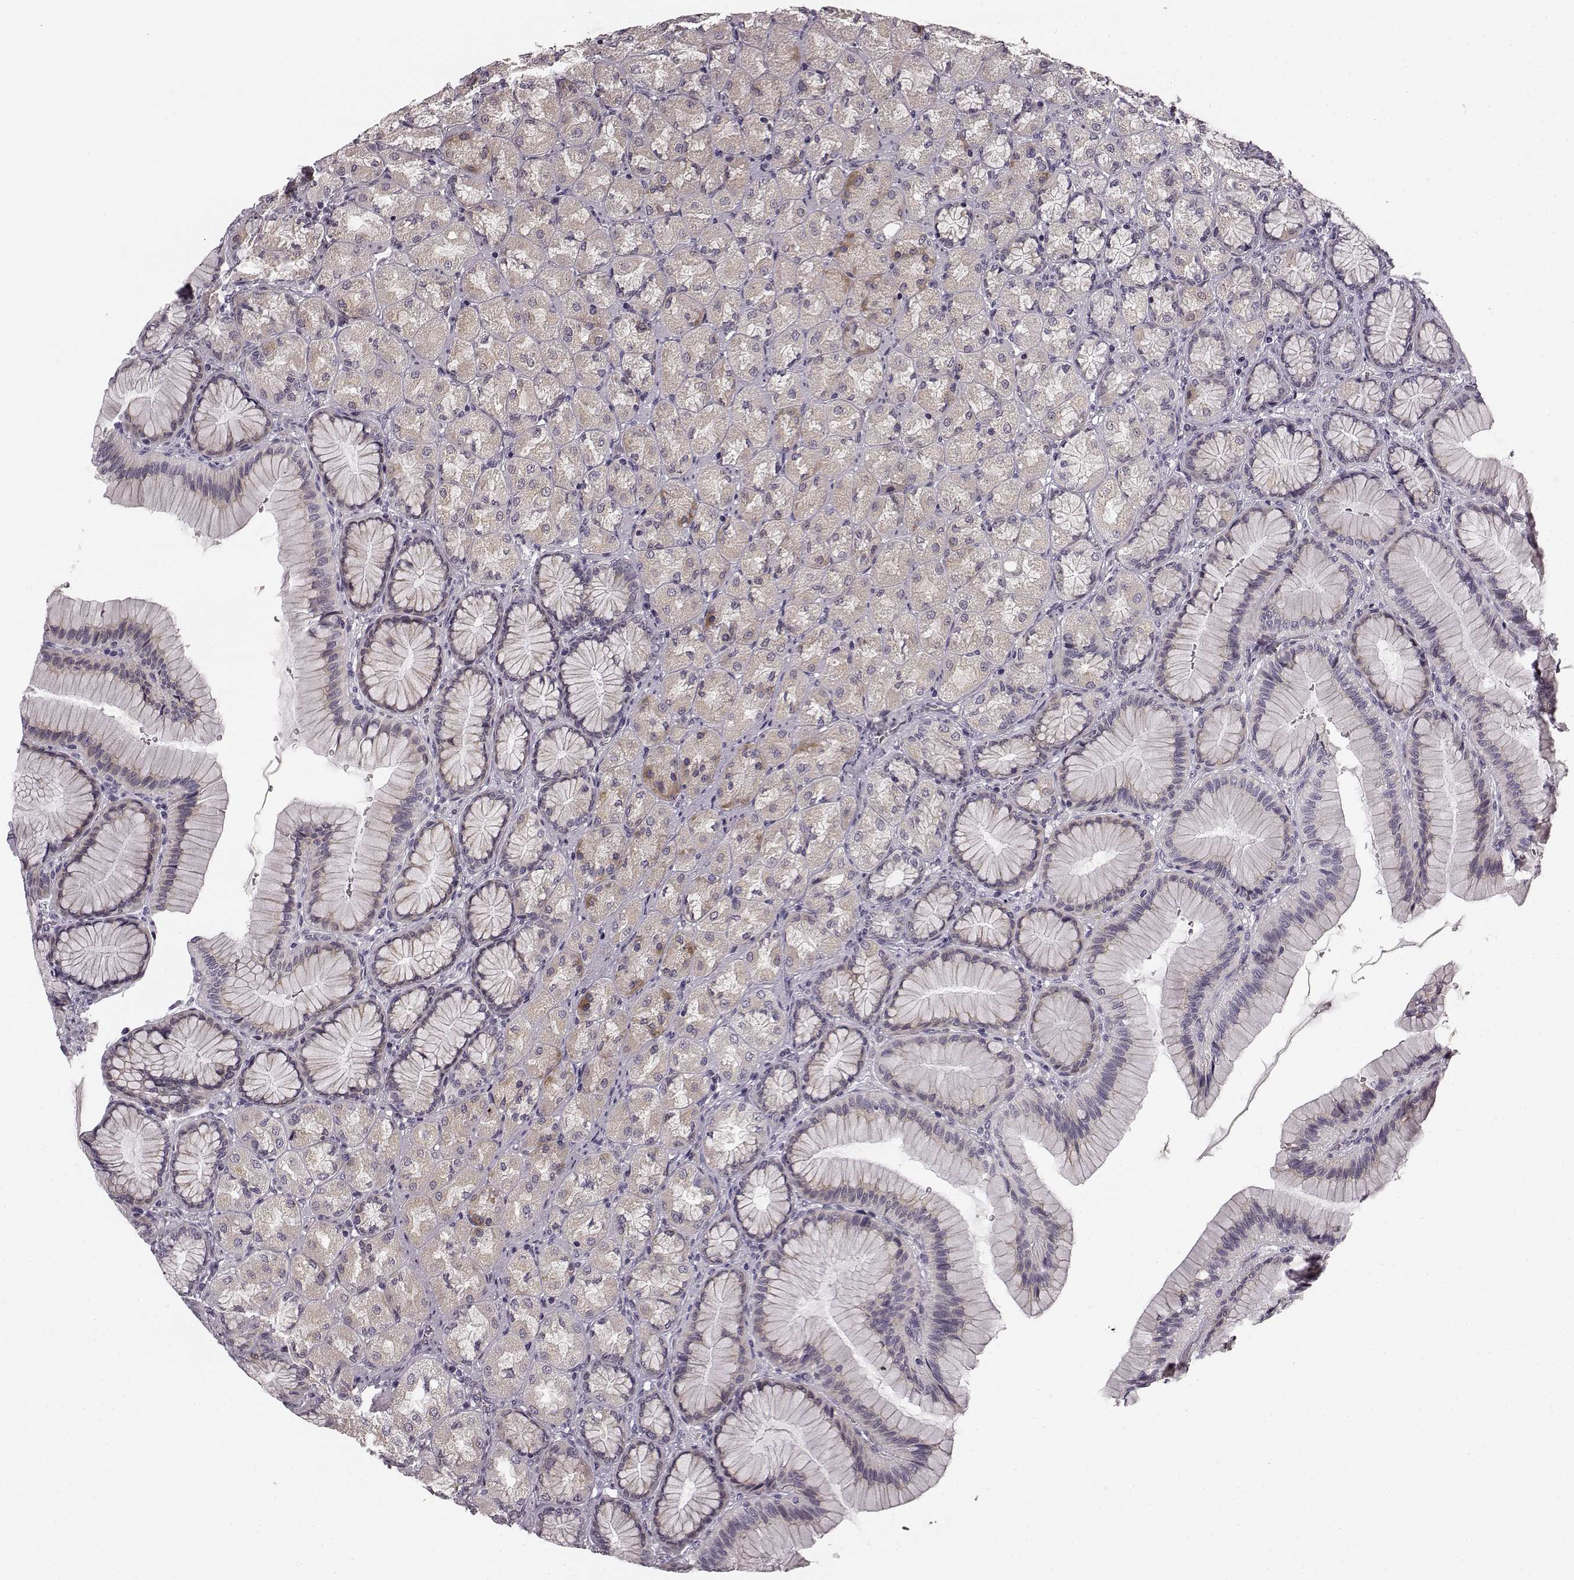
{"staining": {"intensity": "weak", "quantity": "<25%", "location": "cytoplasmic/membranous"}, "tissue": "stomach", "cell_type": "Glandular cells", "image_type": "normal", "snomed": [{"axis": "morphology", "description": "Normal tissue, NOS"}, {"axis": "morphology", "description": "Adenocarcinoma, NOS"}, {"axis": "morphology", "description": "Adenocarcinoma, High grade"}, {"axis": "topography", "description": "Stomach, upper"}, {"axis": "topography", "description": "Stomach"}], "caption": "There is no significant staining in glandular cells of stomach. (Stains: DAB (3,3'-diaminobenzidine) IHC with hematoxylin counter stain, Microscopy: brightfield microscopy at high magnification).", "gene": "FAM234B", "patient": {"sex": "female", "age": 65}}